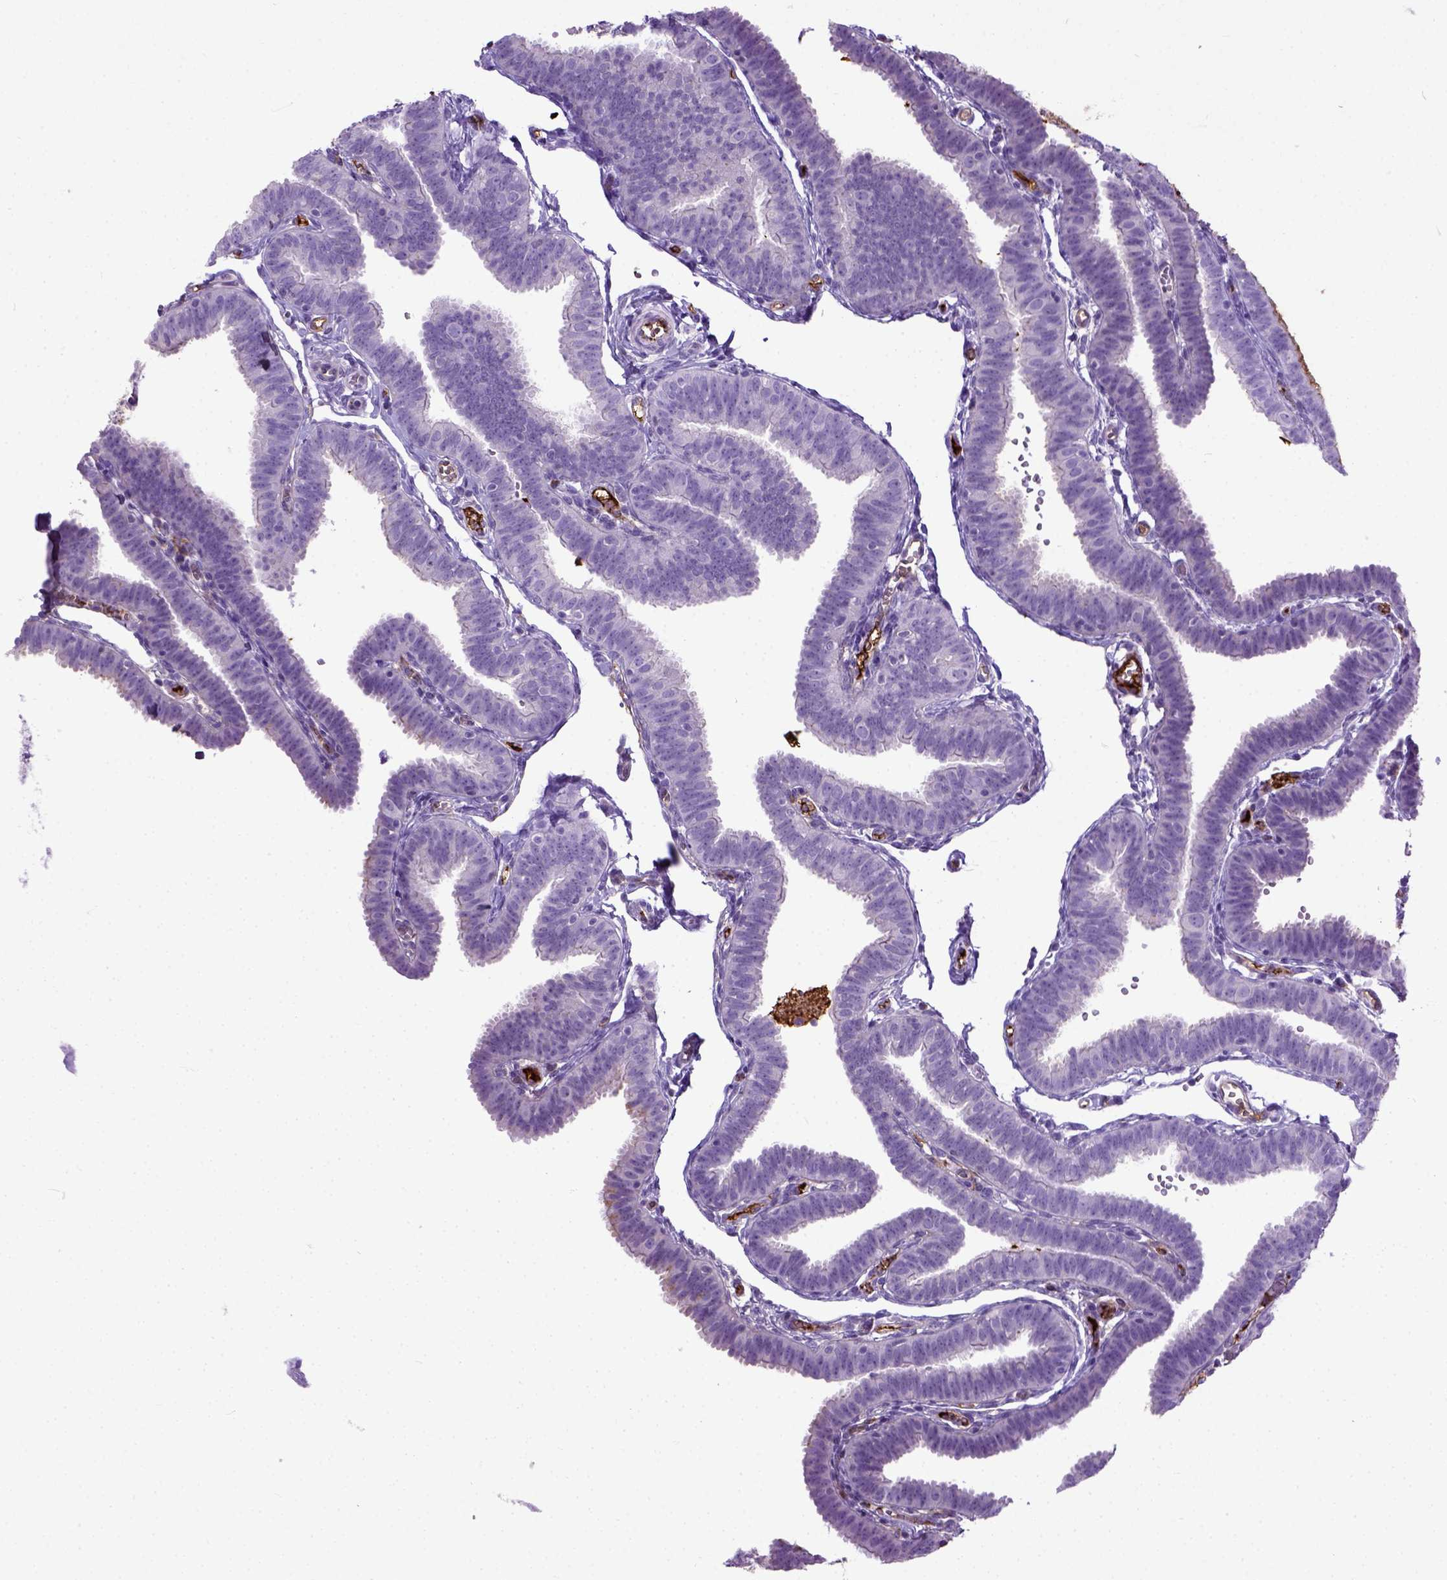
{"staining": {"intensity": "negative", "quantity": "none", "location": "none"}, "tissue": "fallopian tube", "cell_type": "Glandular cells", "image_type": "normal", "snomed": [{"axis": "morphology", "description": "Normal tissue, NOS"}, {"axis": "topography", "description": "Fallopian tube"}], "caption": "A photomicrograph of human fallopian tube is negative for staining in glandular cells. (IHC, brightfield microscopy, high magnification).", "gene": "ADAMTS8", "patient": {"sex": "female", "age": 25}}